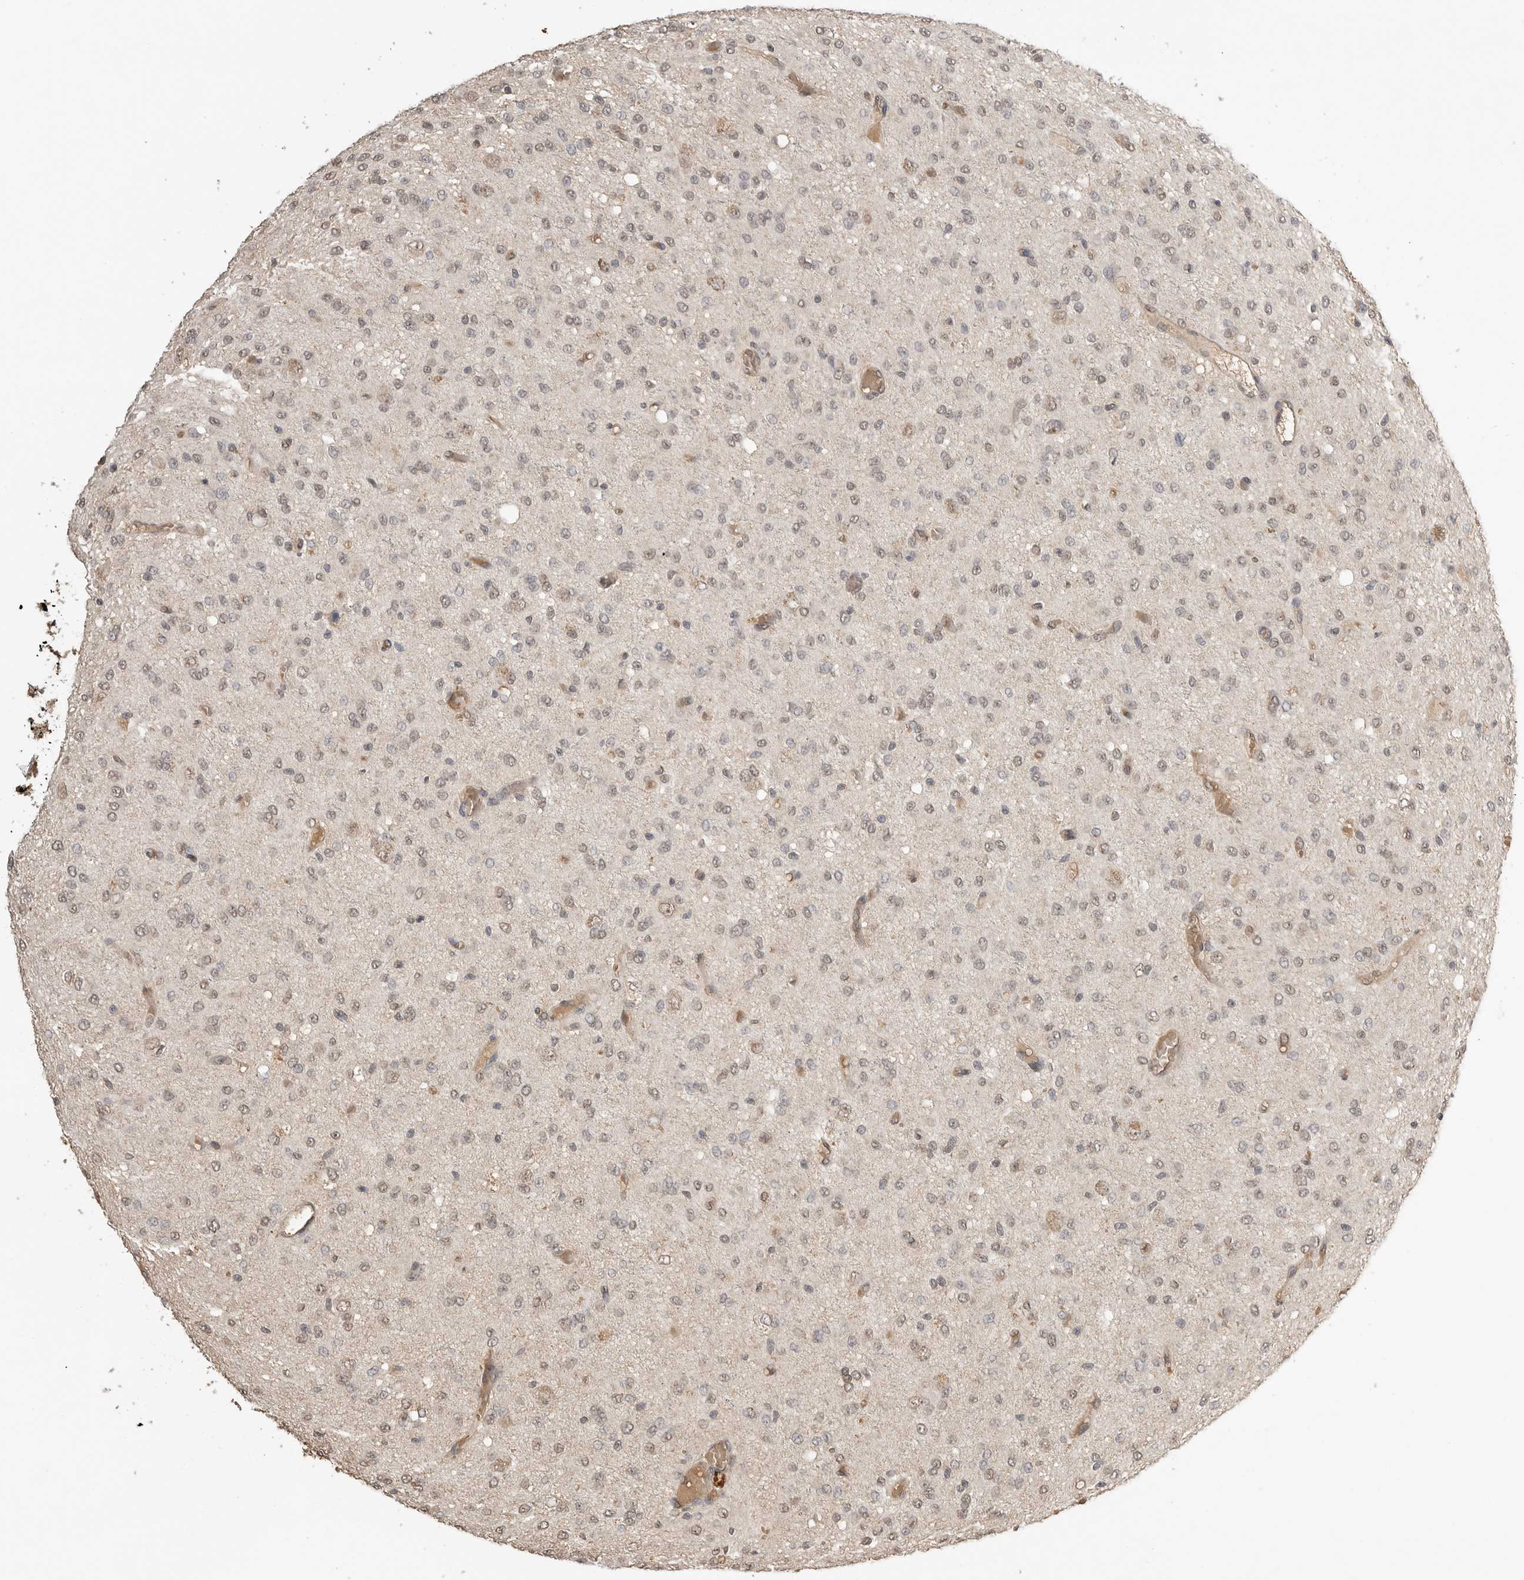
{"staining": {"intensity": "weak", "quantity": ">75%", "location": "nuclear"}, "tissue": "glioma", "cell_type": "Tumor cells", "image_type": "cancer", "snomed": [{"axis": "morphology", "description": "Glioma, malignant, High grade"}, {"axis": "topography", "description": "Brain"}], "caption": "Tumor cells demonstrate weak nuclear positivity in approximately >75% of cells in glioma. The staining was performed using DAB to visualize the protein expression in brown, while the nuclei were stained in blue with hematoxylin (Magnification: 20x).", "gene": "ASPSCR1", "patient": {"sex": "female", "age": 59}}